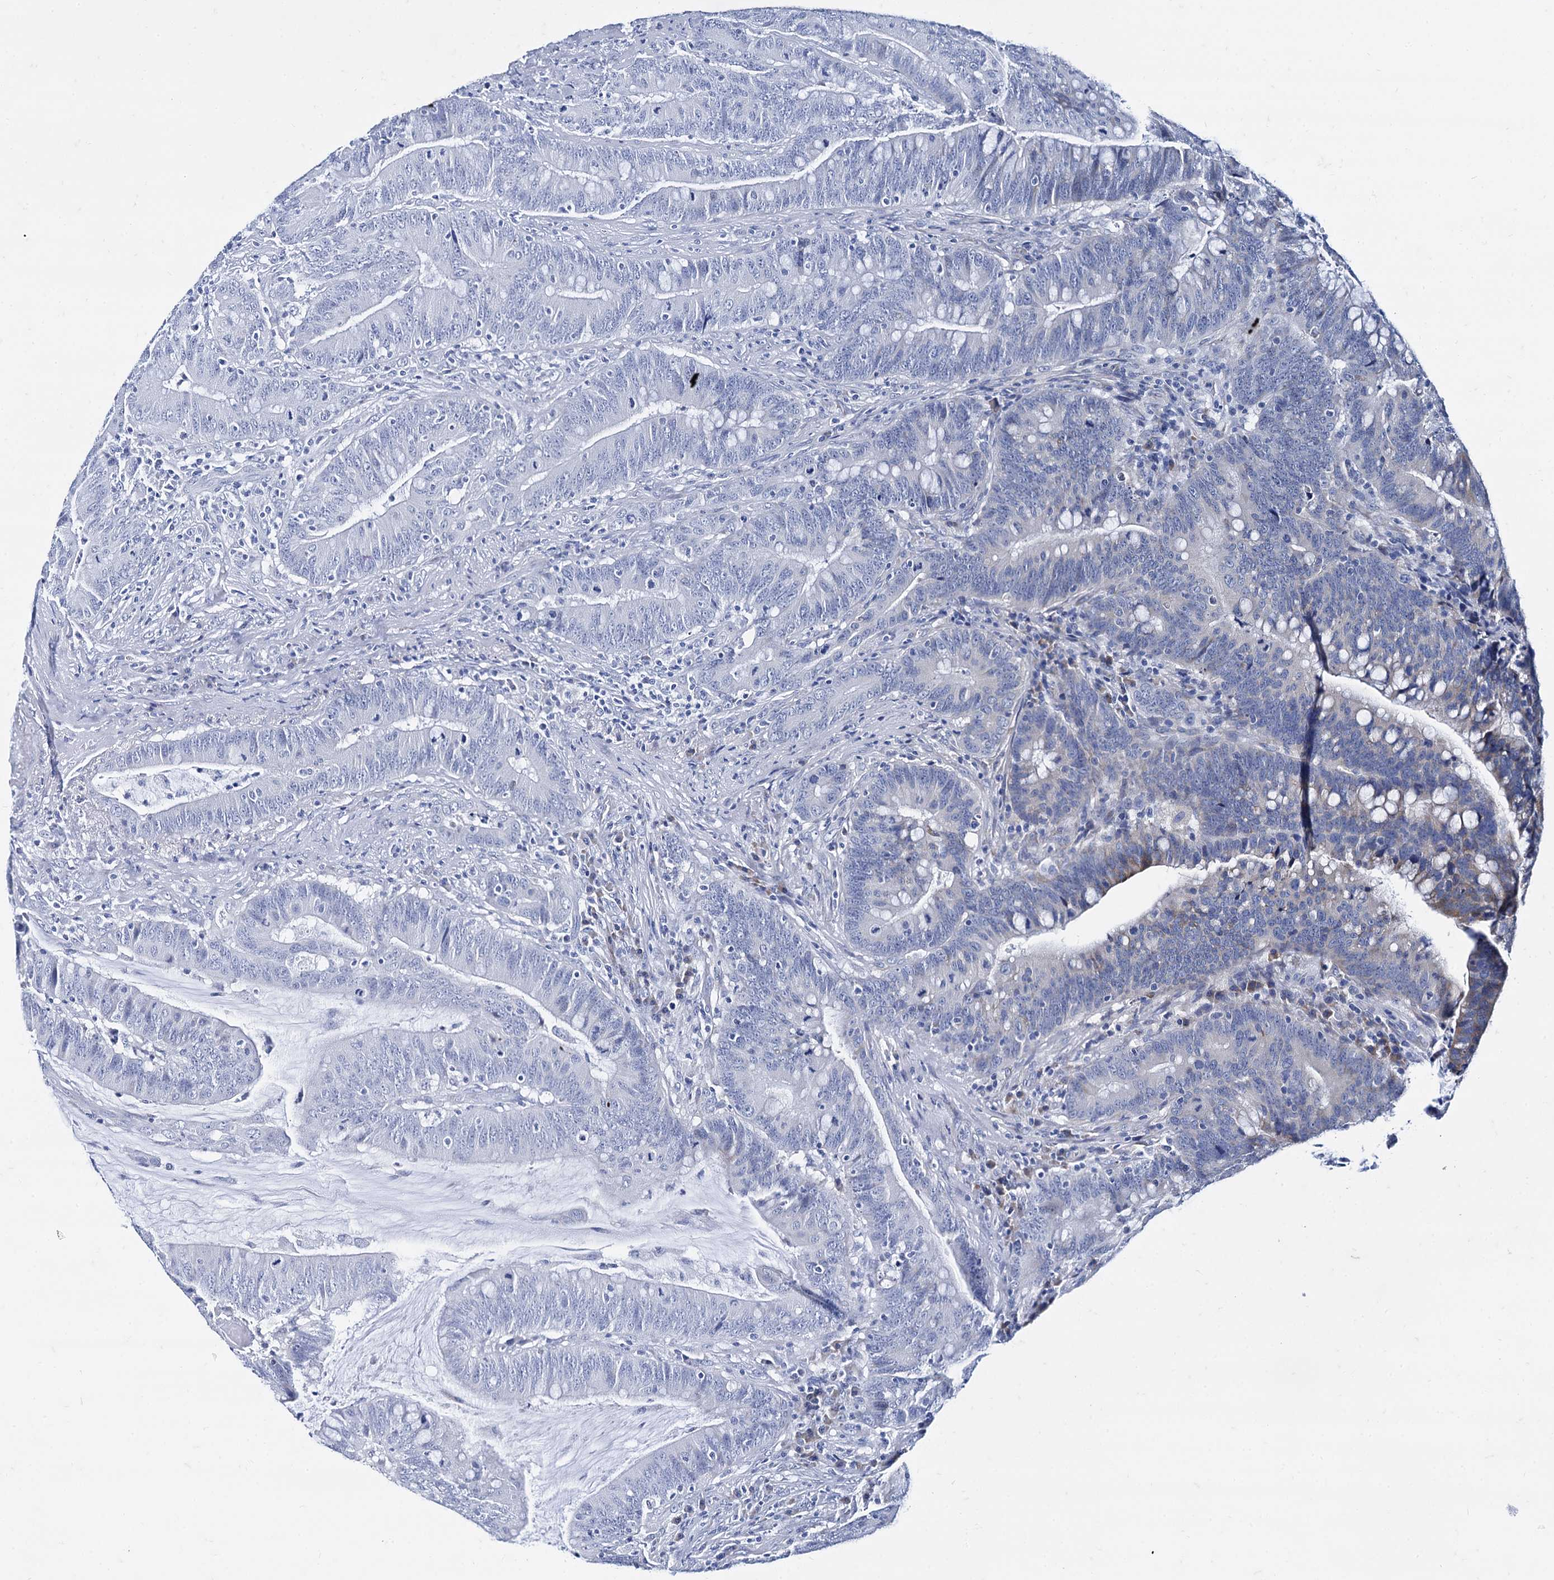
{"staining": {"intensity": "negative", "quantity": "none", "location": "none"}, "tissue": "colorectal cancer", "cell_type": "Tumor cells", "image_type": "cancer", "snomed": [{"axis": "morphology", "description": "Adenocarcinoma, NOS"}, {"axis": "topography", "description": "Colon"}], "caption": "DAB (3,3'-diaminobenzidine) immunohistochemical staining of colorectal cancer shows no significant expression in tumor cells.", "gene": "FOXR2", "patient": {"sex": "female", "age": 66}}